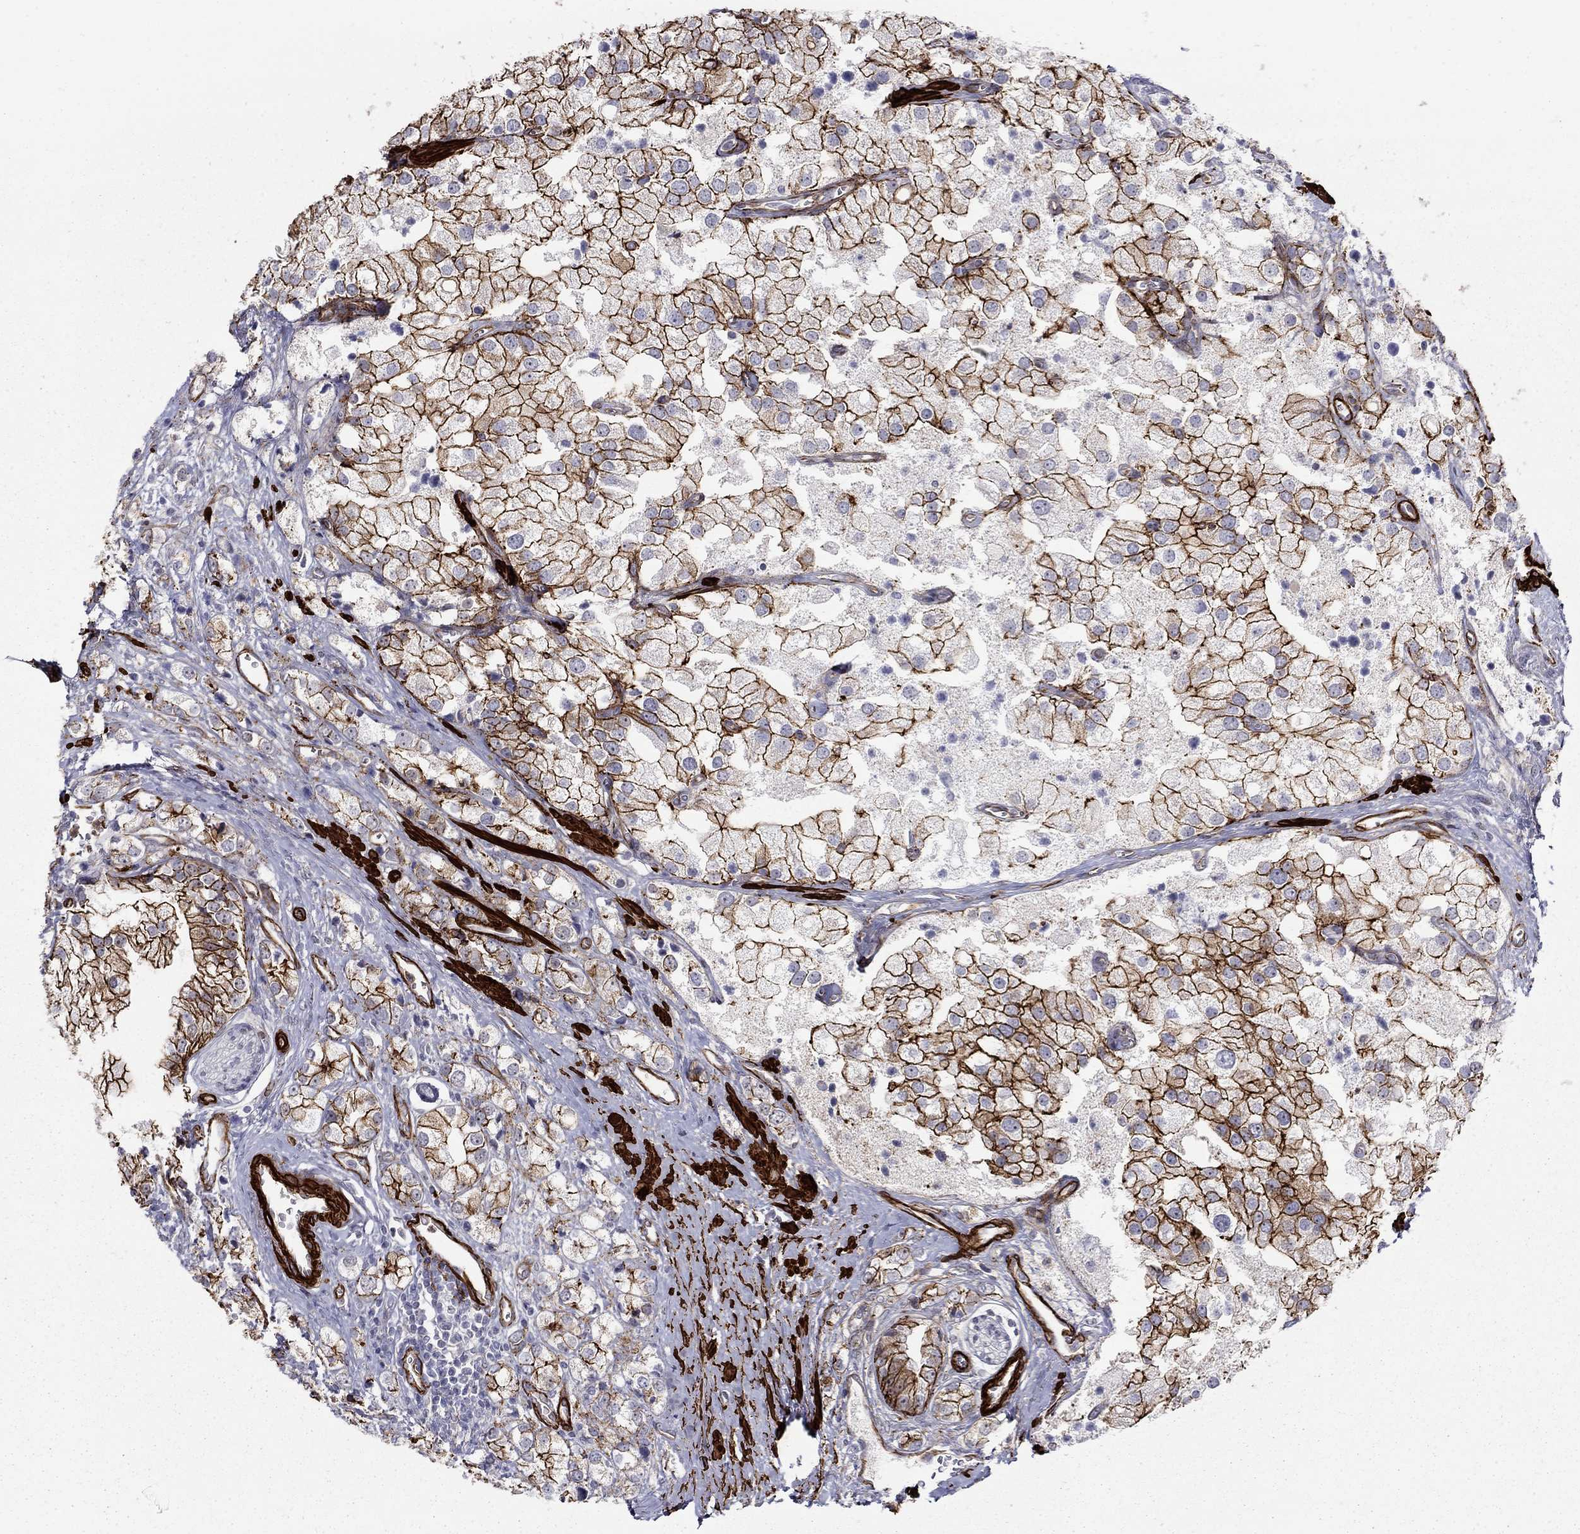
{"staining": {"intensity": "strong", "quantity": ">75%", "location": "cytoplasmic/membranous"}, "tissue": "prostate cancer", "cell_type": "Tumor cells", "image_type": "cancer", "snomed": [{"axis": "morphology", "description": "Adenocarcinoma, NOS"}, {"axis": "topography", "description": "Prostate and seminal vesicle, NOS"}, {"axis": "topography", "description": "Prostate"}], "caption": "Tumor cells show strong cytoplasmic/membranous expression in about >75% of cells in prostate adenocarcinoma. (Stains: DAB in brown, nuclei in blue, Microscopy: brightfield microscopy at high magnification).", "gene": "KRBA1", "patient": {"sex": "male", "age": 79}}